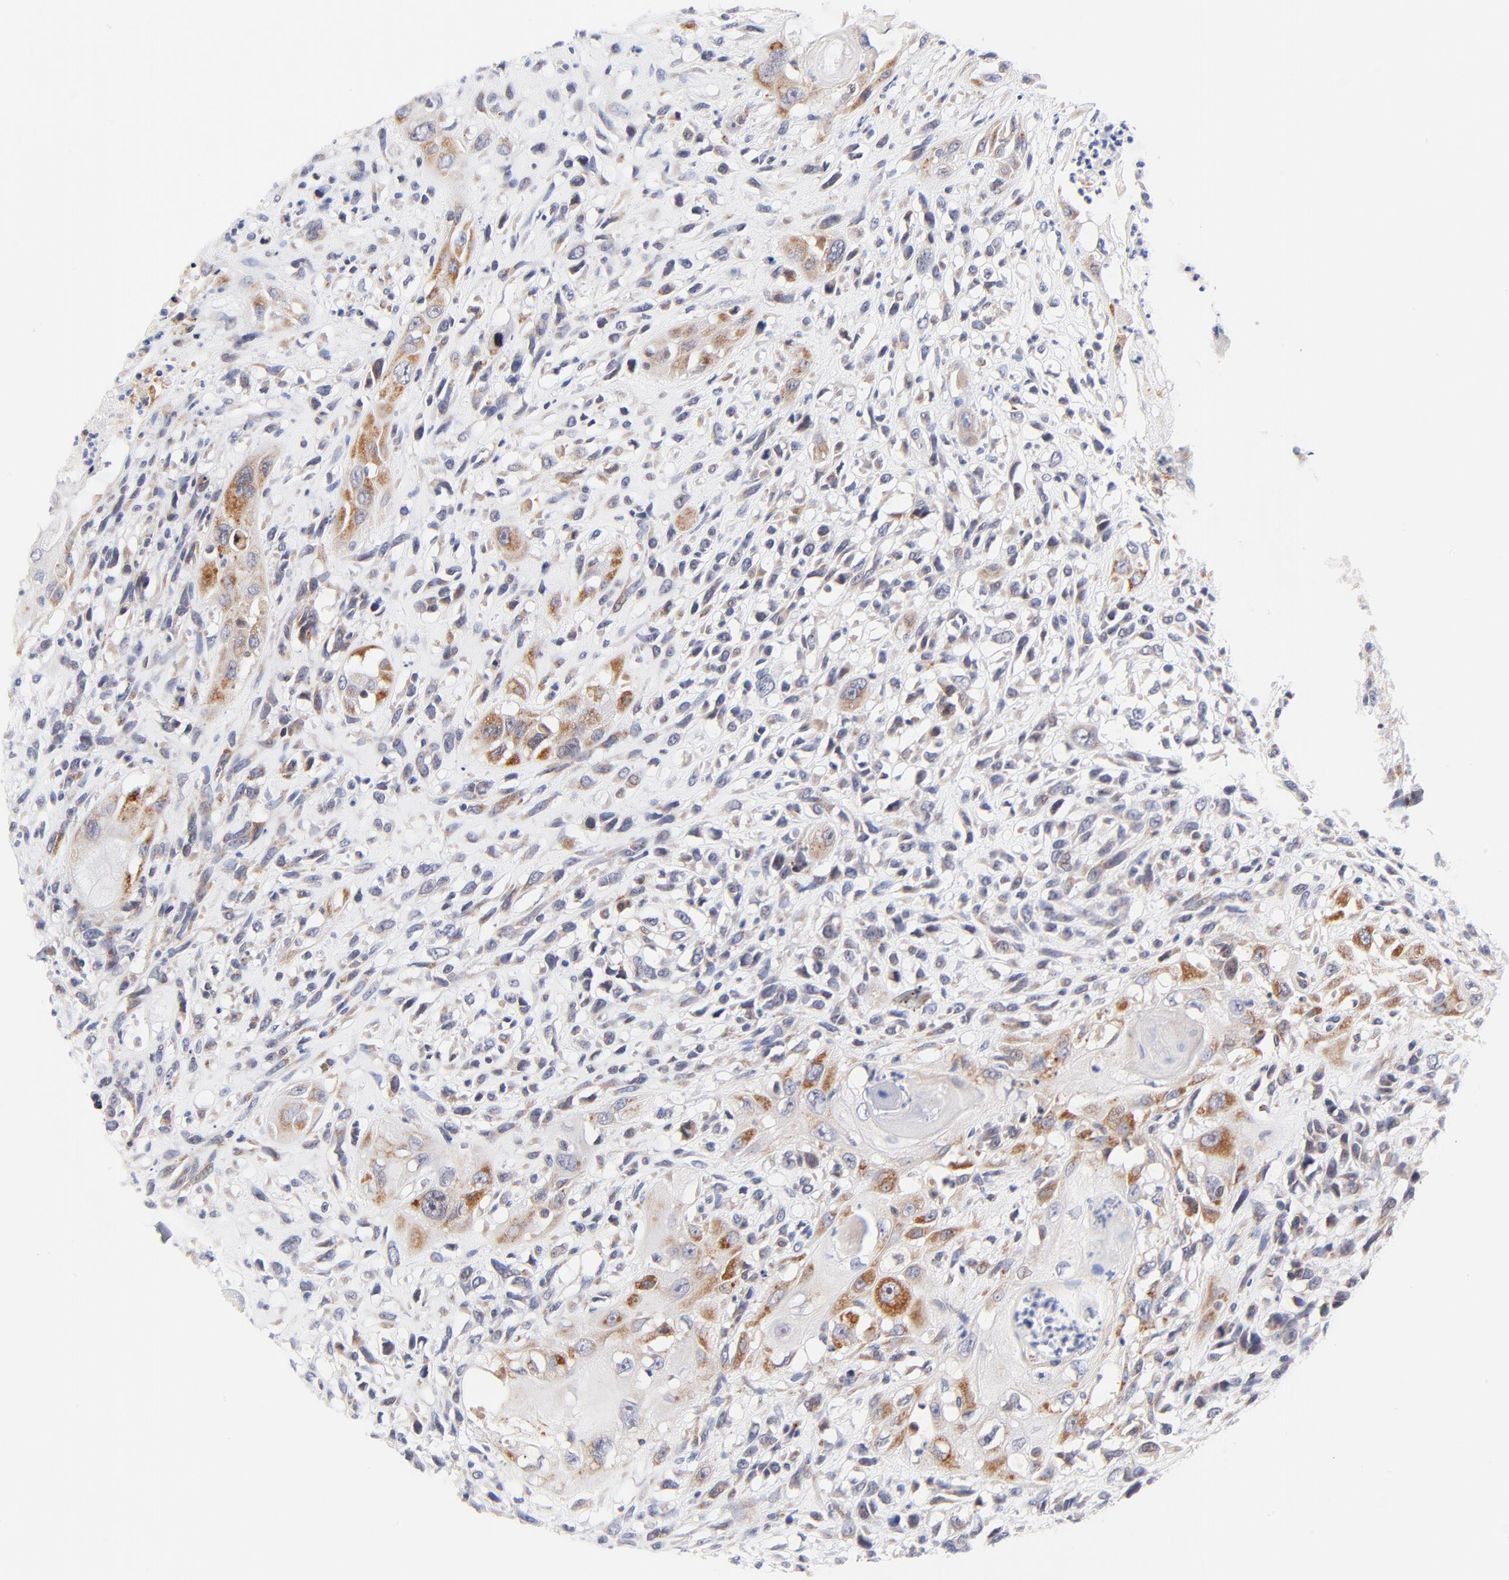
{"staining": {"intensity": "moderate", "quantity": "<25%", "location": "cytoplasmic/membranous"}, "tissue": "head and neck cancer", "cell_type": "Tumor cells", "image_type": "cancer", "snomed": [{"axis": "morphology", "description": "Necrosis, NOS"}, {"axis": "morphology", "description": "Neoplasm, malignant, NOS"}, {"axis": "topography", "description": "Salivary gland"}, {"axis": "topography", "description": "Head-Neck"}], "caption": "The image demonstrates staining of head and neck malignant neoplasm, revealing moderate cytoplasmic/membranous protein expression (brown color) within tumor cells.", "gene": "AFF2", "patient": {"sex": "male", "age": 43}}